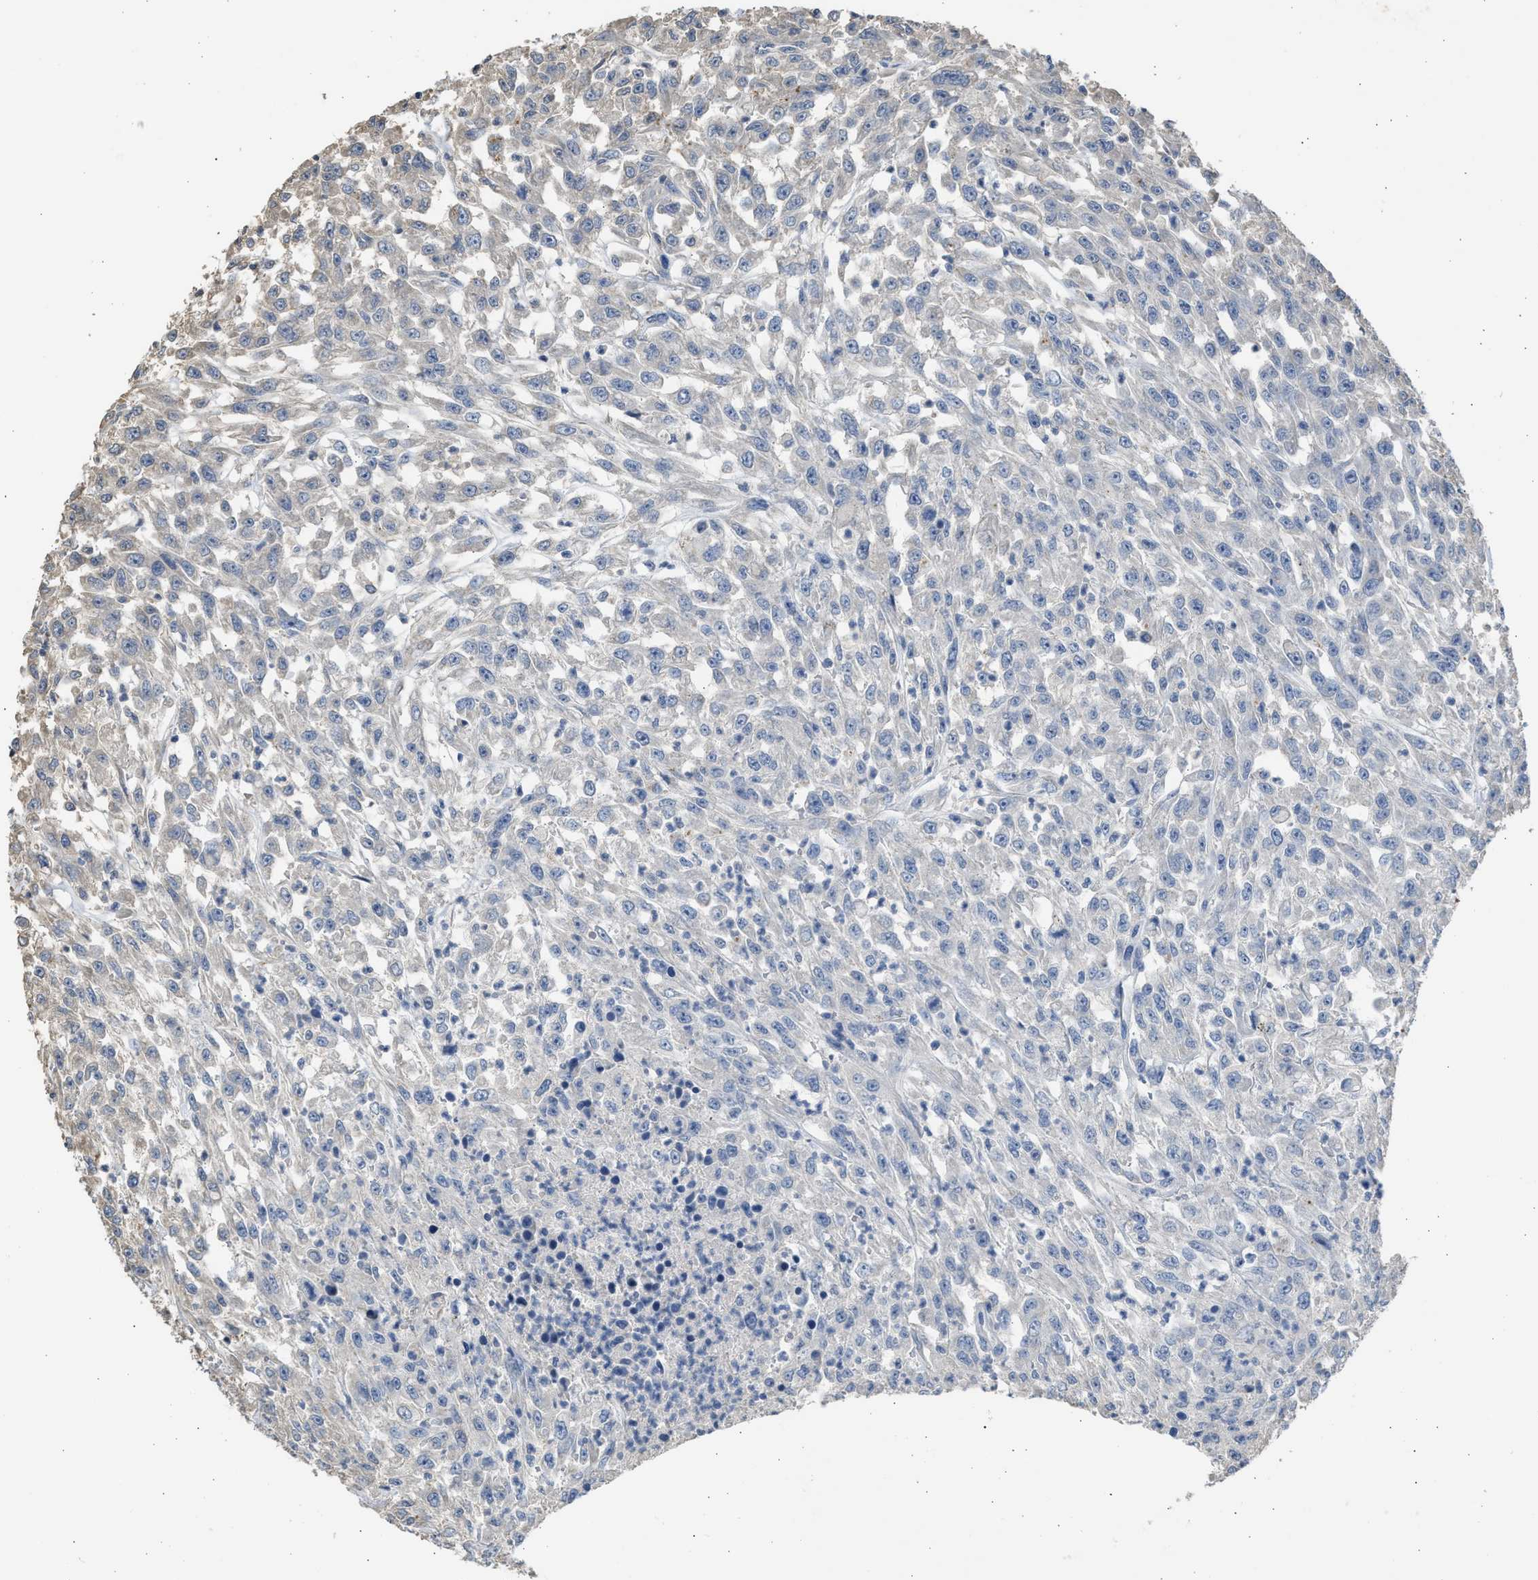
{"staining": {"intensity": "negative", "quantity": "none", "location": "none"}, "tissue": "urothelial cancer", "cell_type": "Tumor cells", "image_type": "cancer", "snomed": [{"axis": "morphology", "description": "Urothelial carcinoma, High grade"}, {"axis": "topography", "description": "Urinary bladder"}], "caption": "A high-resolution image shows immunohistochemistry staining of urothelial cancer, which reveals no significant positivity in tumor cells.", "gene": "SULT2A1", "patient": {"sex": "male", "age": 46}}